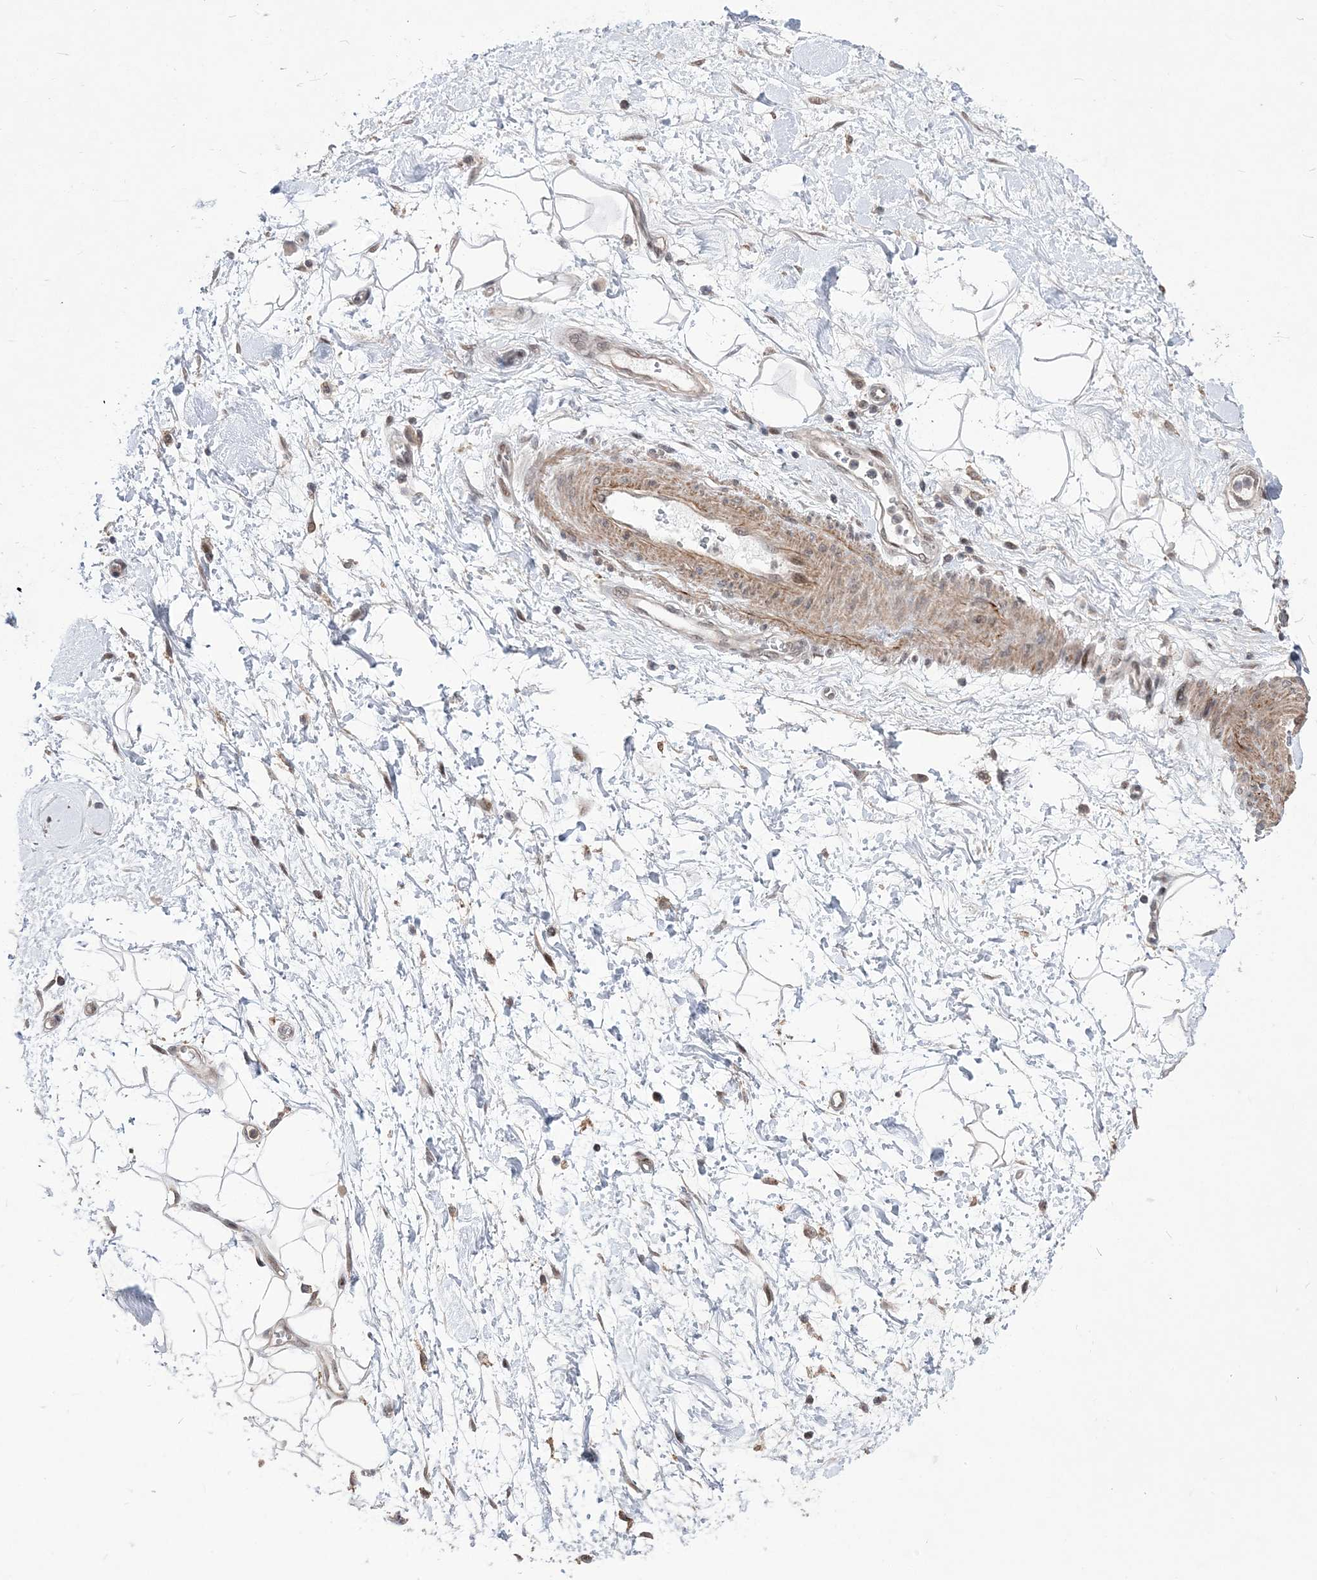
{"staining": {"intensity": "negative", "quantity": "none", "location": "none"}, "tissue": "adipose tissue", "cell_type": "Adipocytes", "image_type": "normal", "snomed": [{"axis": "morphology", "description": "Normal tissue, NOS"}, {"axis": "morphology", "description": "Adenocarcinoma, NOS"}, {"axis": "topography", "description": "Pancreas"}, {"axis": "topography", "description": "Peripheral nerve tissue"}], "caption": "Immunohistochemical staining of benign human adipose tissue reveals no significant positivity in adipocytes. (Stains: DAB (3,3'-diaminobenzidine) immunohistochemistry (IHC) with hematoxylin counter stain, Microscopy: brightfield microscopy at high magnification).", "gene": "BOD1L1", "patient": {"sex": "male", "age": 59}}